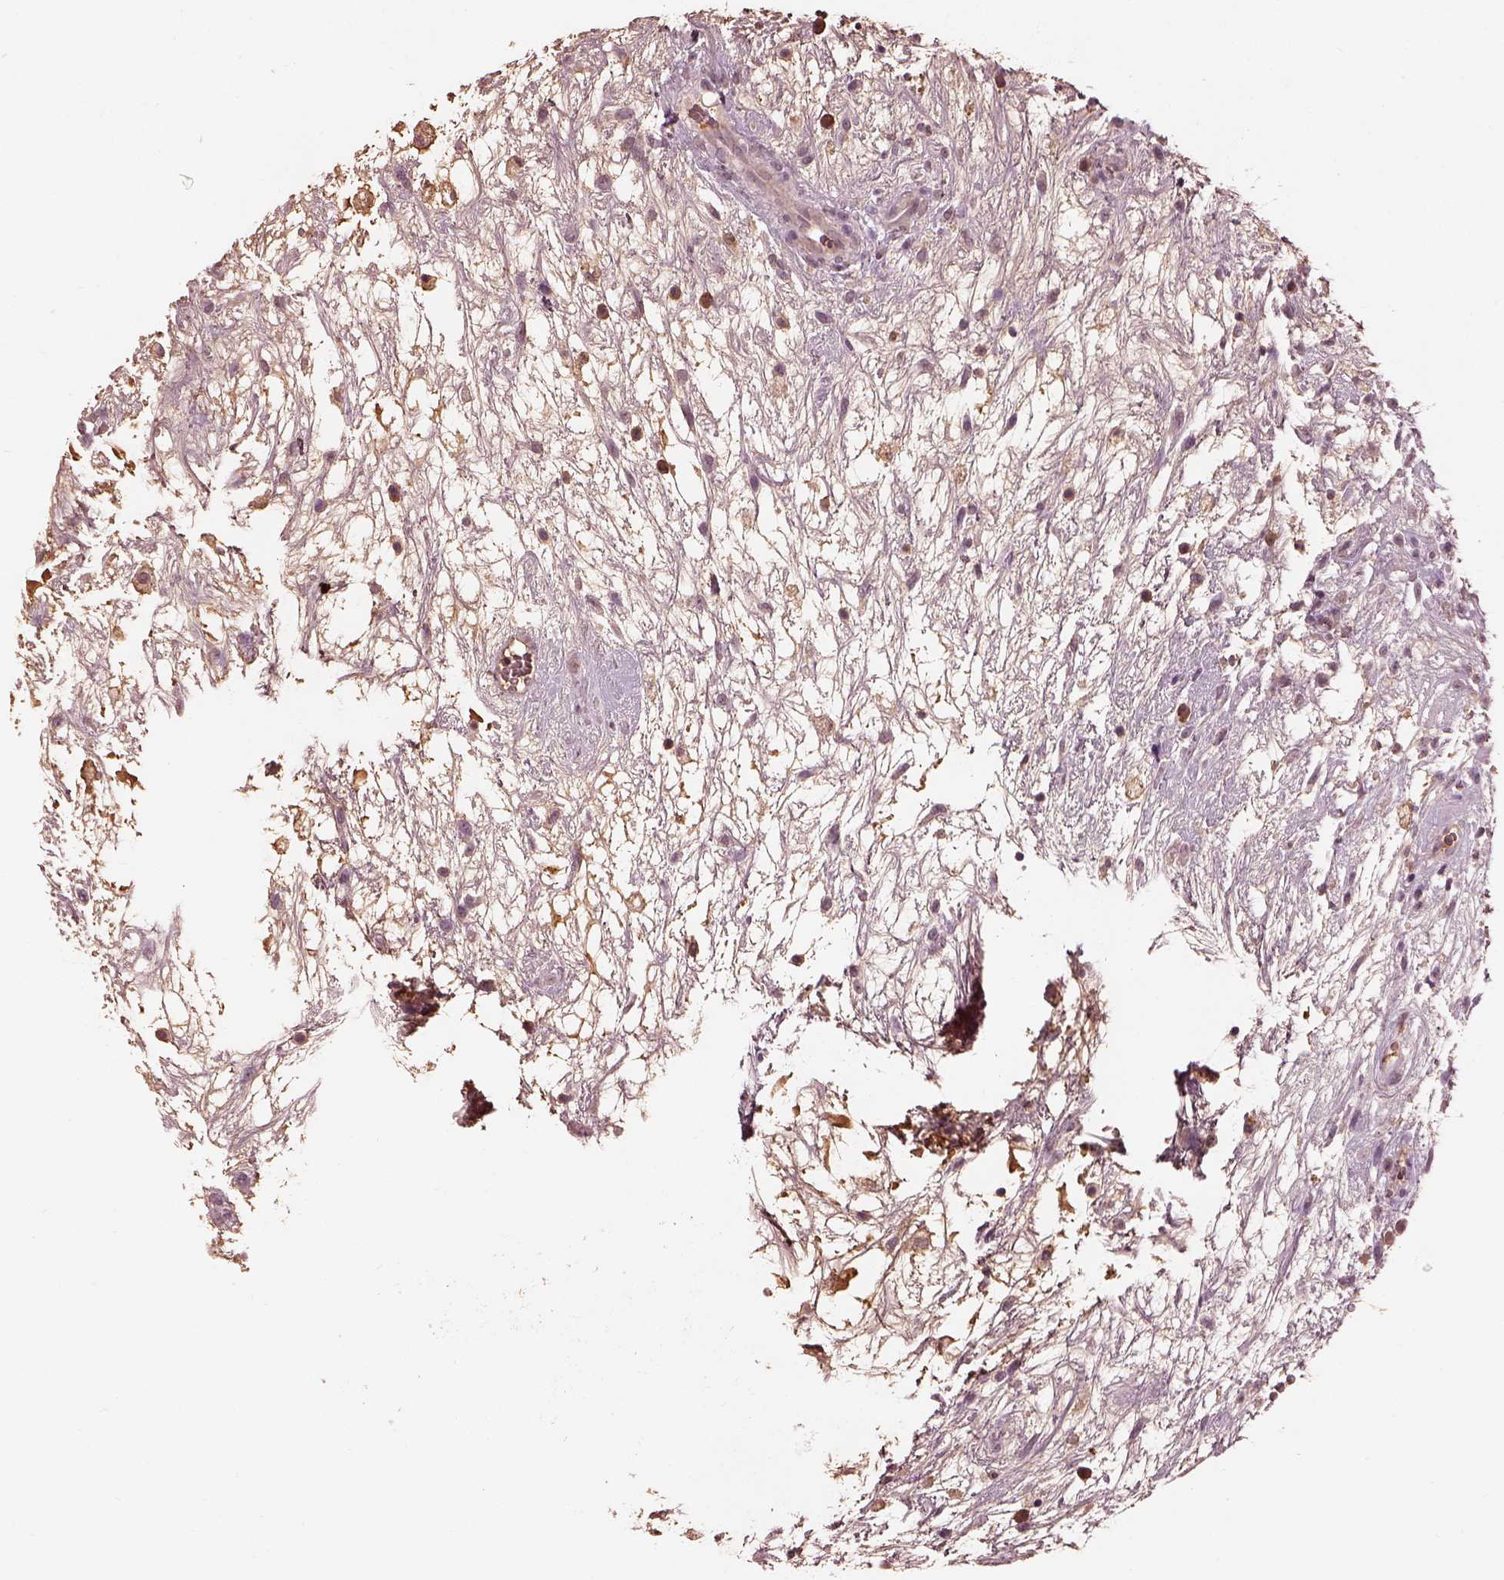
{"staining": {"intensity": "negative", "quantity": "none", "location": "none"}, "tissue": "testis cancer", "cell_type": "Tumor cells", "image_type": "cancer", "snomed": [{"axis": "morphology", "description": "Normal tissue, NOS"}, {"axis": "morphology", "description": "Carcinoma, Embryonal, NOS"}, {"axis": "topography", "description": "Testis"}], "caption": "Tumor cells show no significant protein positivity in testis cancer.", "gene": "CALR3", "patient": {"sex": "male", "age": 32}}